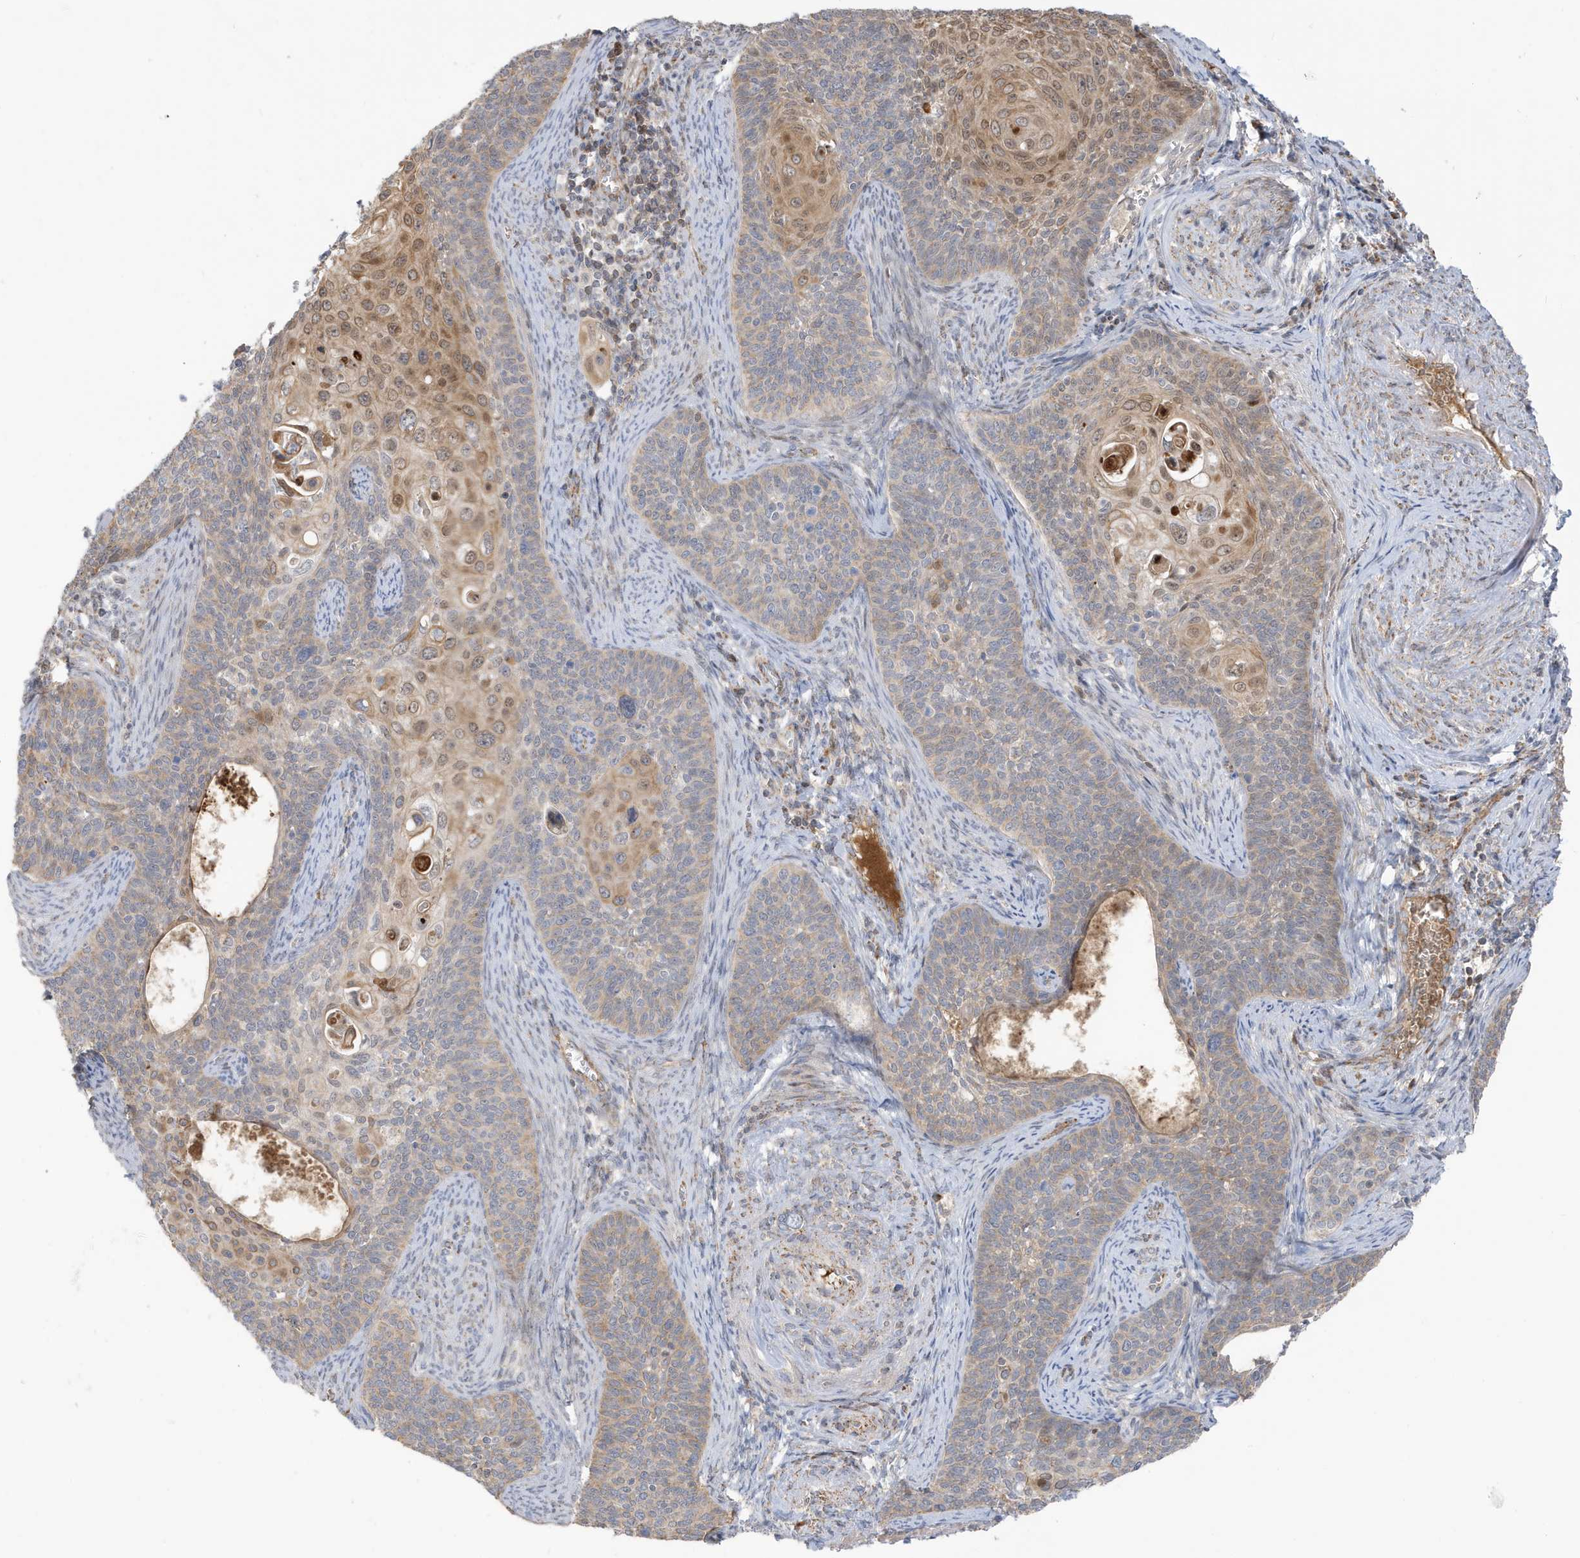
{"staining": {"intensity": "moderate", "quantity": "25%-75%", "location": "cytoplasmic/membranous,nuclear"}, "tissue": "cervical cancer", "cell_type": "Tumor cells", "image_type": "cancer", "snomed": [{"axis": "morphology", "description": "Squamous cell carcinoma, NOS"}, {"axis": "topography", "description": "Cervix"}], "caption": "An image of cervical cancer stained for a protein shows moderate cytoplasmic/membranous and nuclear brown staining in tumor cells.", "gene": "IFT57", "patient": {"sex": "female", "age": 33}}